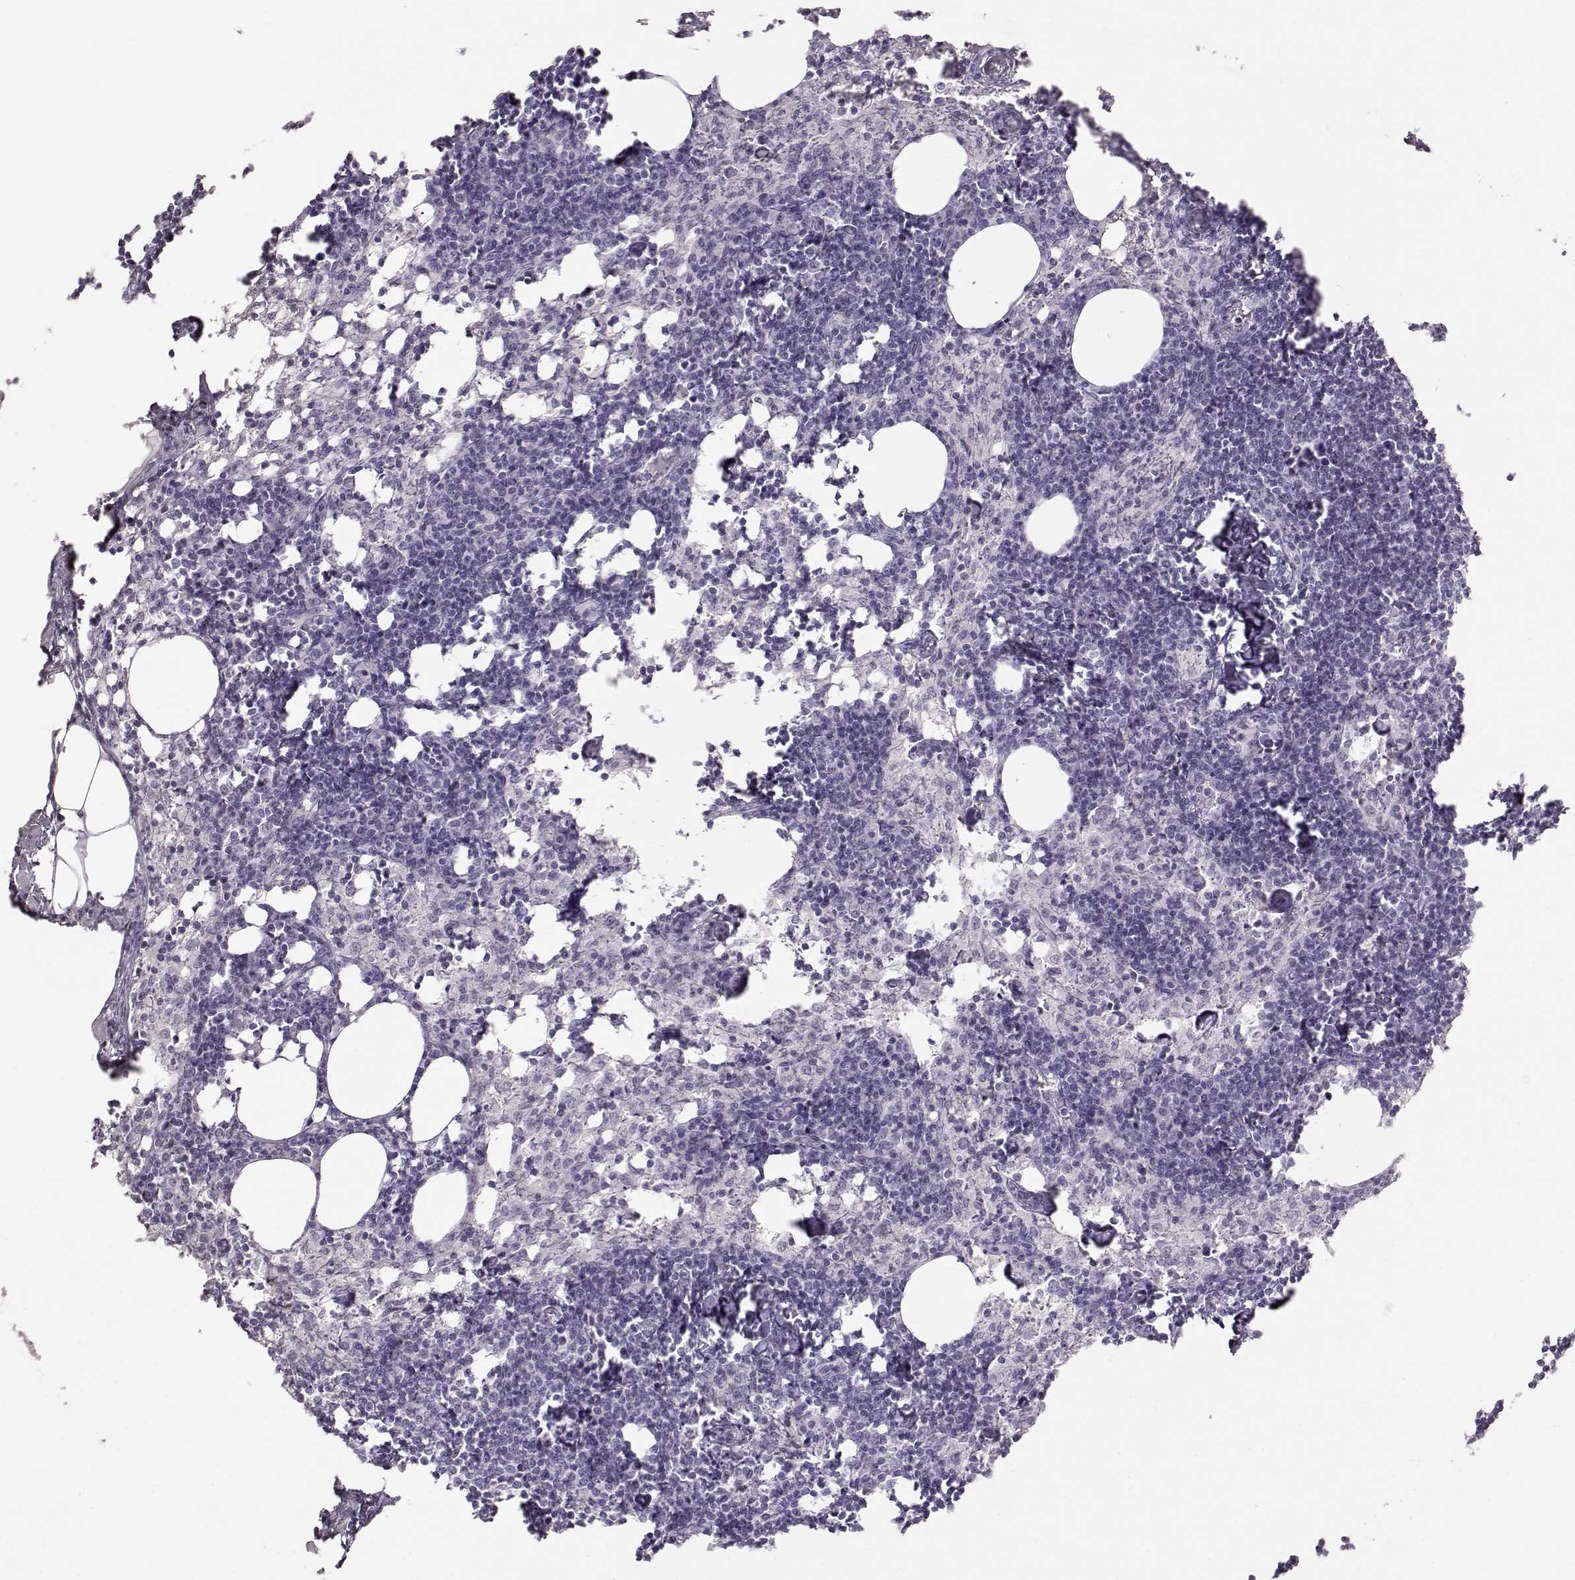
{"staining": {"intensity": "negative", "quantity": "none", "location": "none"}, "tissue": "lymph node", "cell_type": "Germinal center cells", "image_type": "normal", "snomed": [{"axis": "morphology", "description": "Normal tissue, NOS"}, {"axis": "topography", "description": "Lymph node"}], "caption": "High magnification brightfield microscopy of unremarkable lymph node stained with DAB (3,3'-diaminobenzidine) (brown) and counterstained with hematoxylin (blue): germinal center cells show no significant staining. Nuclei are stained in blue.", "gene": "FAM205A", "patient": {"sex": "female", "age": 52}}